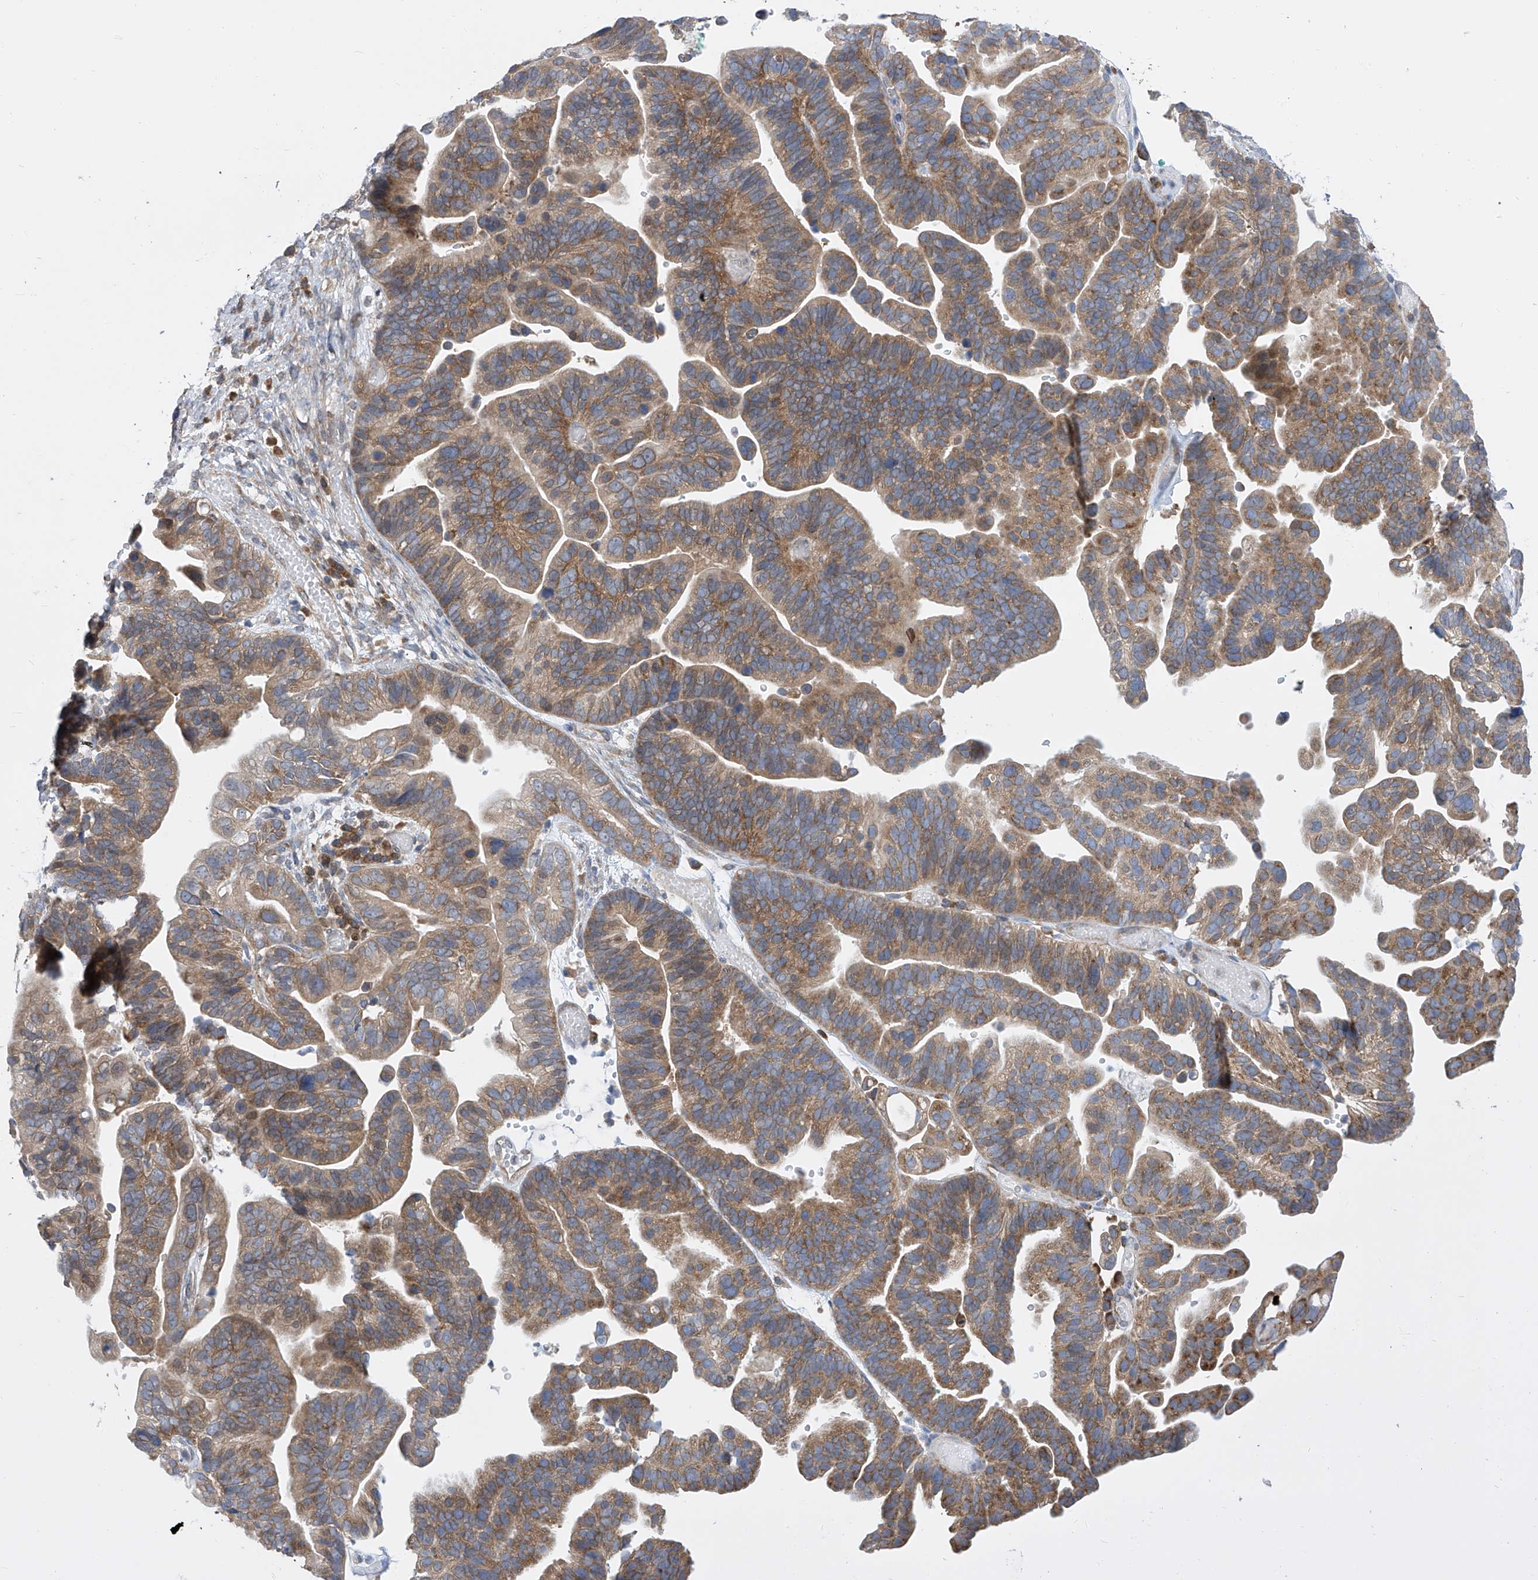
{"staining": {"intensity": "moderate", "quantity": ">75%", "location": "cytoplasmic/membranous"}, "tissue": "ovarian cancer", "cell_type": "Tumor cells", "image_type": "cancer", "snomed": [{"axis": "morphology", "description": "Cystadenocarcinoma, serous, NOS"}, {"axis": "topography", "description": "Ovary"}], "caption": "Ovarian cancer stained with immunohistochemistry (IHC) displays moderate cytoplasmic/membranous positivity in about >75% of tumor cells.", "gene": "EIF3M", "patient": {"sex": "female", "age": 56}}